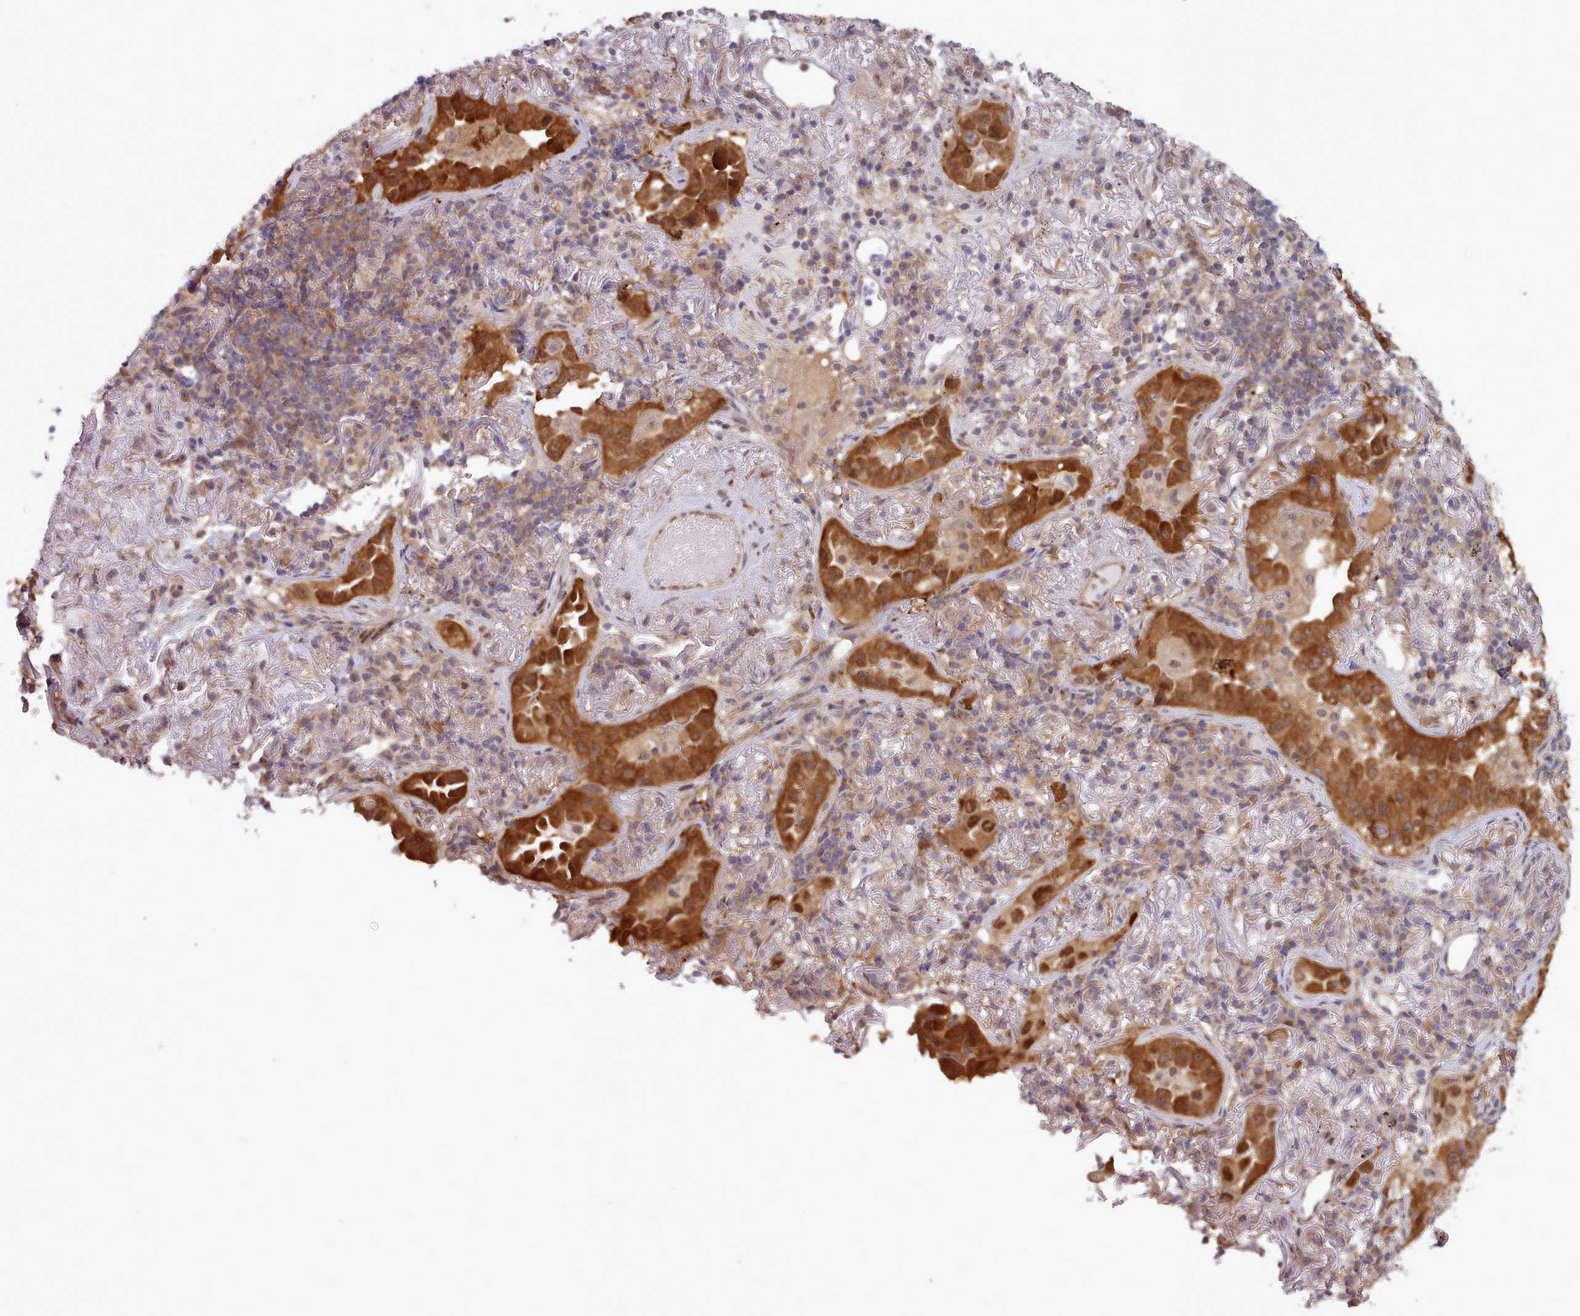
{"staining": {"intensity": "strong", "quantity": ">75%", "location": "cytoplasmic/membranous,nuclear"}, "tissue": "lung cancer", "cell_type": "Tumor cells", "image_type": "cancer", "snomed": [{"axis": "morphology", "description": "Adenocarcinoma, NOS"}, {"axis": "topography", "description": "Lung"}], "caption": "The photomicrograph displays staining of lung adenocarcinoma, revealing strong cytoplasmic/membranous and nuclear protein staining (brown color) within tumor cells.", "gene": "CES3", "patient": {"sex": "female", "age": 69}}